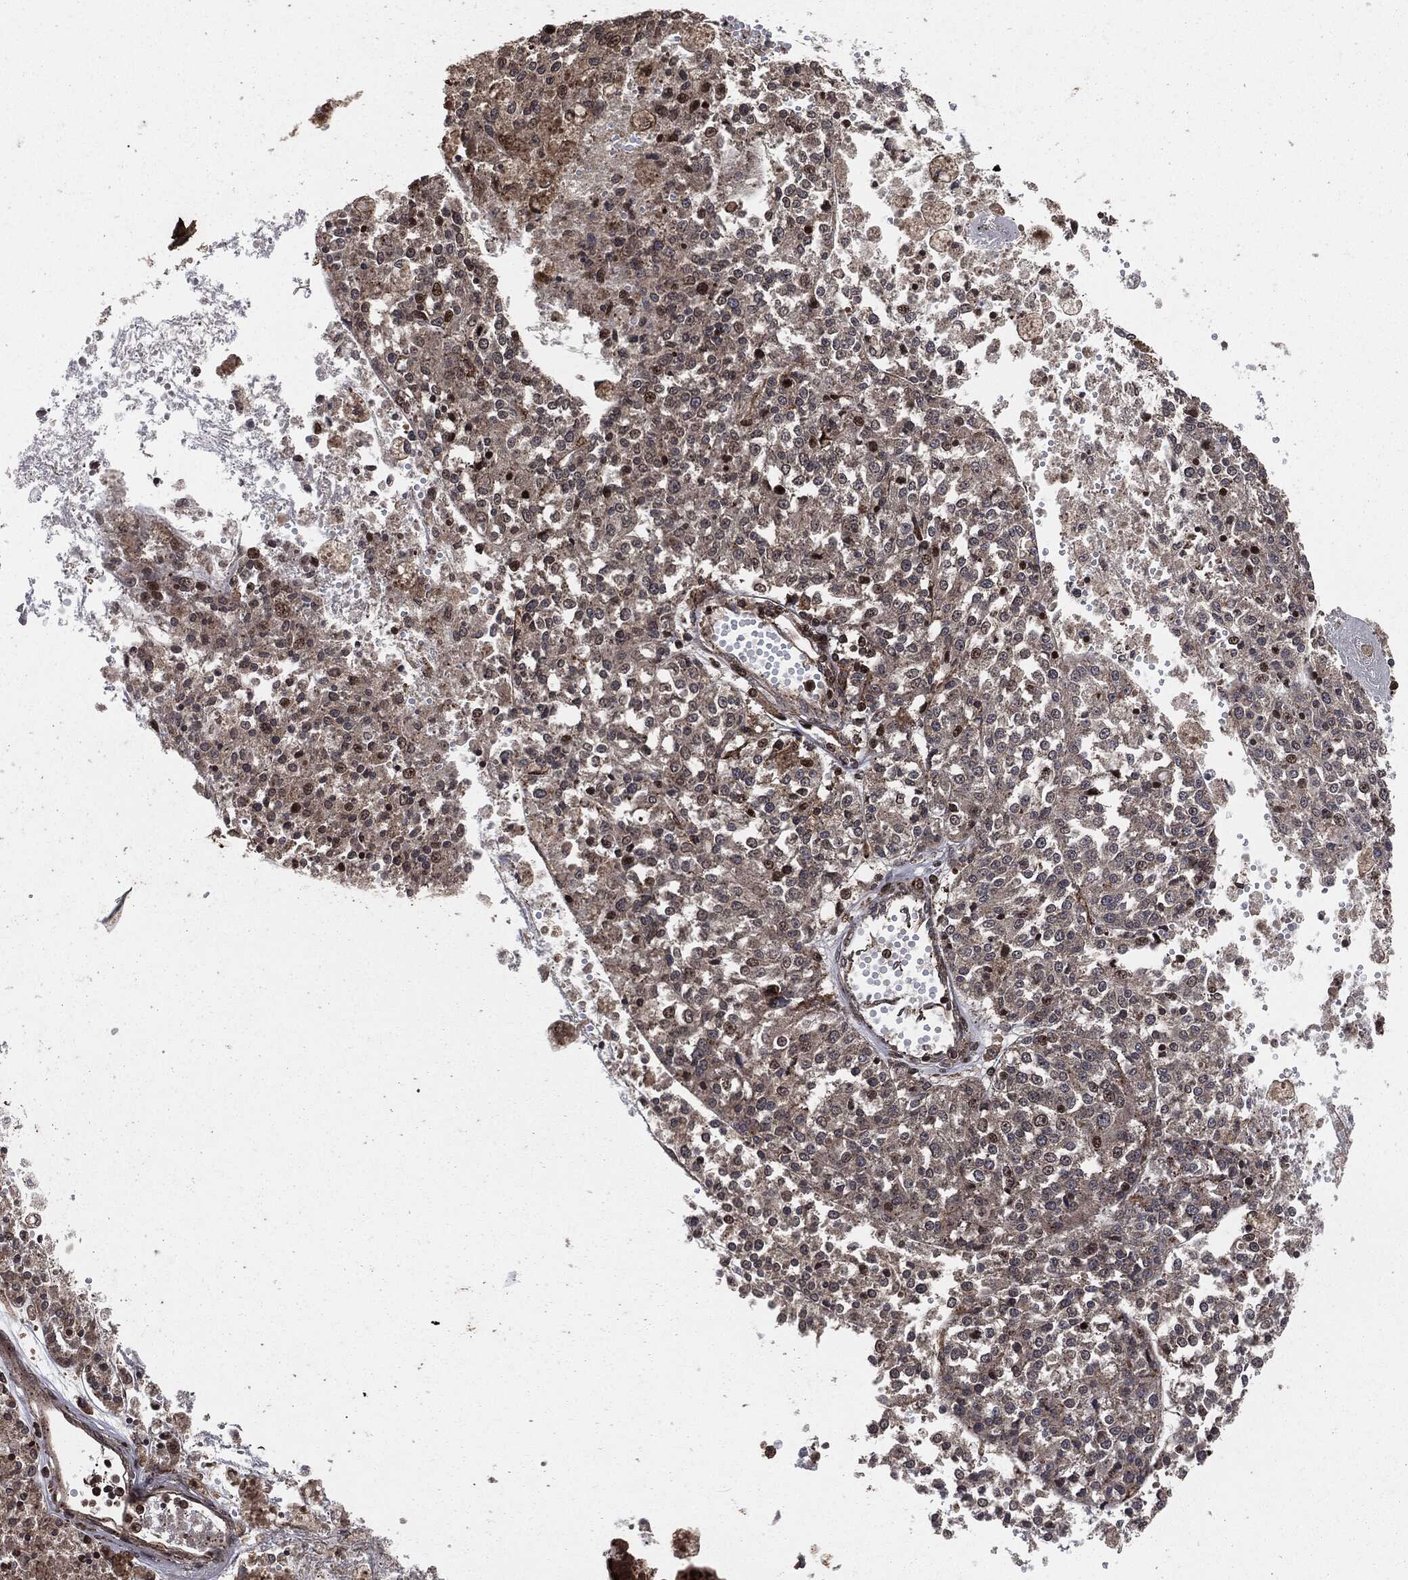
{"staining": {"intensity": "negative", "quantity": "none", "location": "none"}, "tissue": "melanoma", "cell_type": "Tumor cells", "image_type": "cancer", "snomed": [{"axis": "morphology", "description": "Malignant melanoma, Metastatic site"}, {"axis": "topography", "description": "Lymph node"}], "caption": "This image is of malignant melanoma (metastatic site) stained with IHC to label a protein in brown with the nuclei are counter-stained blue. There is no expression in tumor cells.", "gene": "IFIT1", "patient": {"sex": "female", "age": 64}}